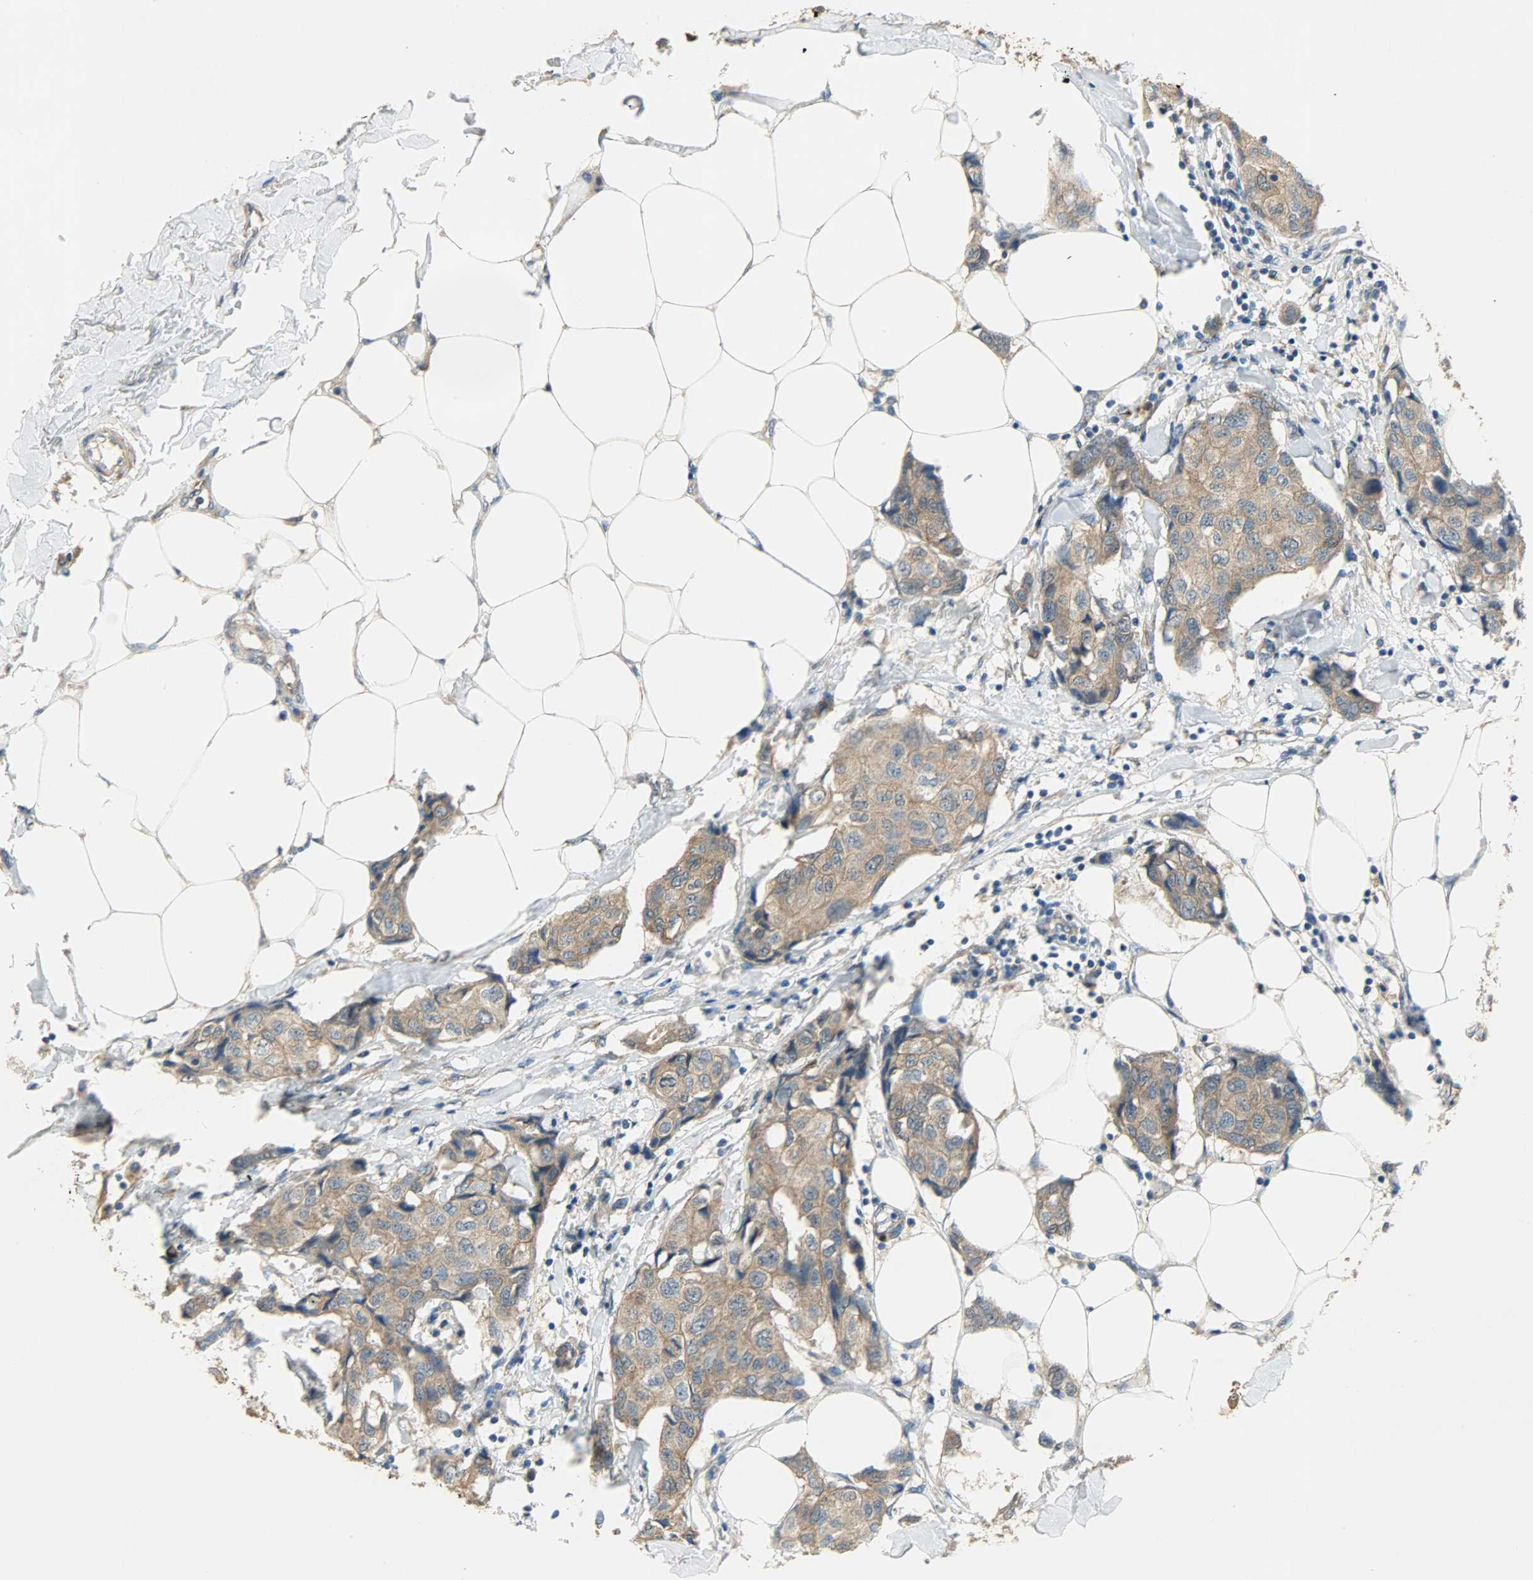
{"staining": {"intensity": "moderate", "quantity": ">75%", "location": "cytoplasmic/membranous"}, "tissue": "breast cancer", "cell_type": "Tumor cells", "image_type": "cancer", "snomed": [{"axis": "morphology", "description": "Duct carcinoma"}, {"axis": "topography", "description": "Breast"}], "caption": "The photomicrograph displays staining of breast infiltrating ductal carcinoma, revealing moderate cytoplasmic/membranous protein positivity (brown color) within tumor cells.", "gene": "C1orf198", "patient": {"sex": "female", "age": 80}}